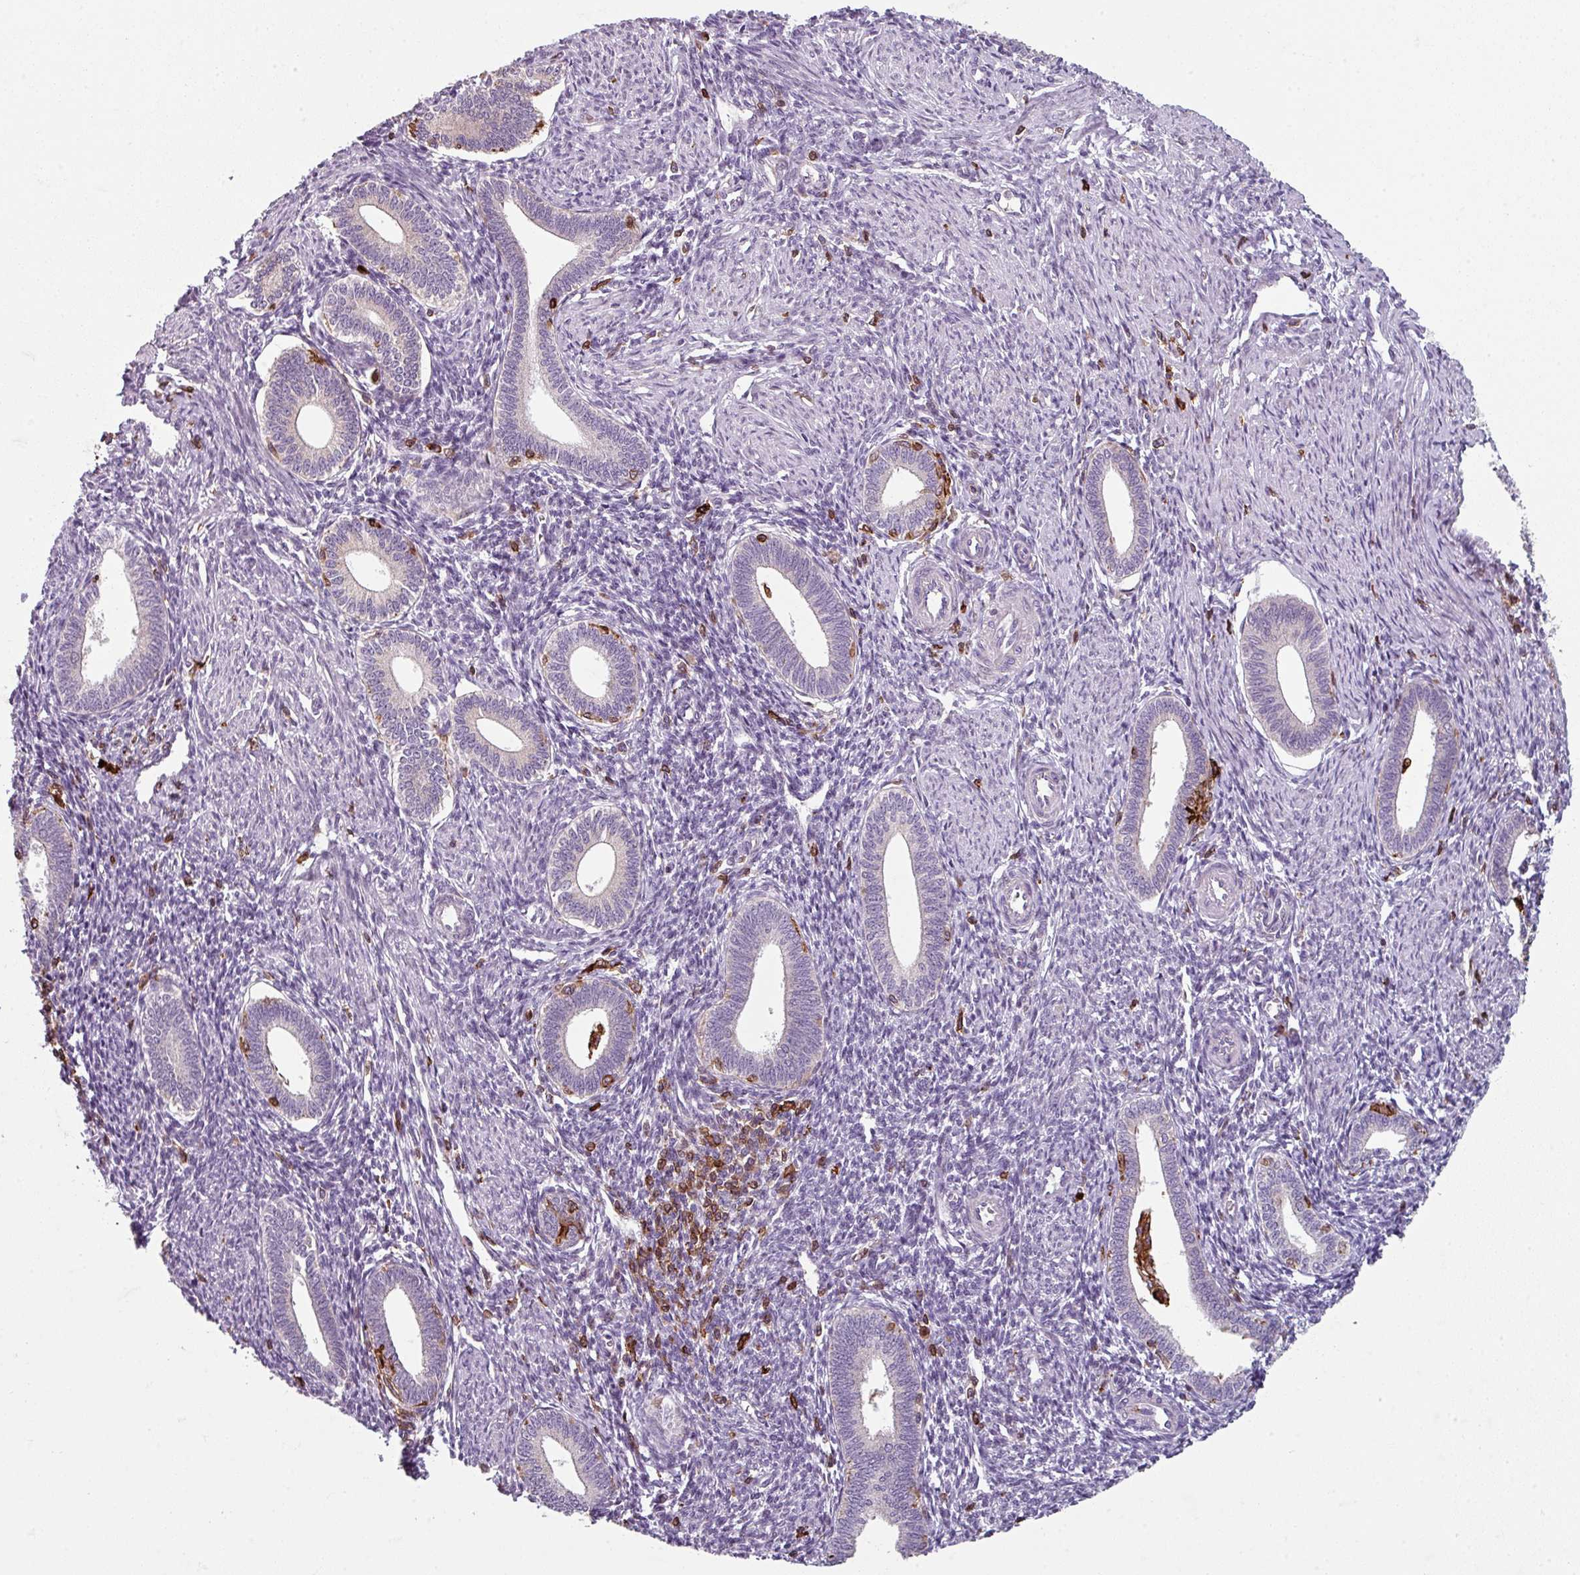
{"staining": {"intensity": "negative", "quantity": "none", "location": "none"}, "tissue": "endometrium", "cell_type": "Cells in endometrial stroma", "image_type": "normal", "snomed": [{"axis": "morphology", "description": "Normal tissue, NOS"}, {"axis": "topography", "description": "Endometrium"}], "caption": "Image shows no significant protein expression in cells in endometrial stroma of benign endometrium. Nuclei are stained in blue.", "gene": "NEDD9", "patient": {"sex": "female", "age": 41}}